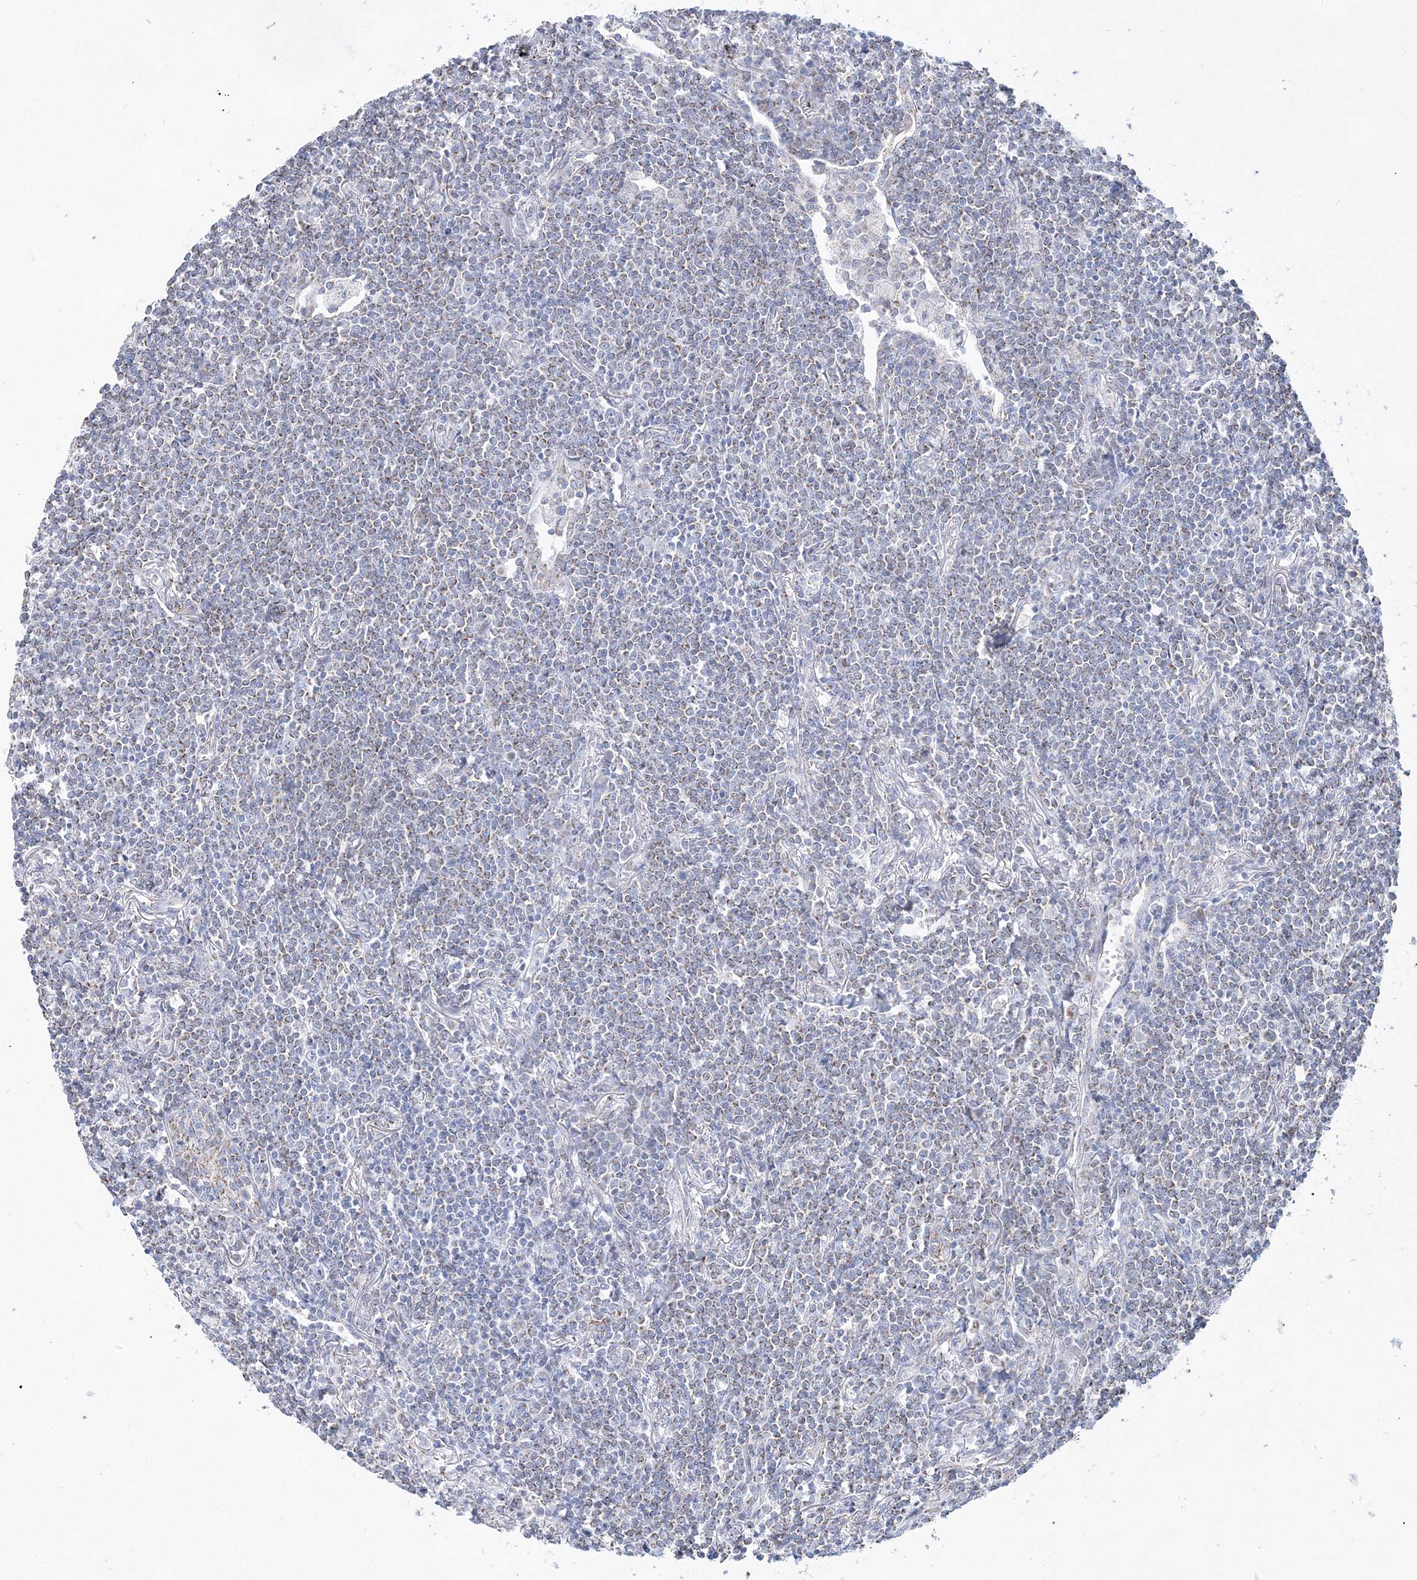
{"staining": {"intensity": "negative", "quantity": "none", "location": "none"}, "tissue": "lymphoma", "cell_type": "Tumor cells", "image_type": "cancer", "snomed": [{"axis": "morphology", "description": "Malignant lymphoma, non-Hodgkin's type, Low grade"}, {"axis": "topography", "description": "Lung"}], "caption": "The photomicrograph shows no staining of tumor cells in low-grade malignant lymphoma, non-Hodgkin's type.", "gene": "HIBCH", "patient": {"sex": "female", "age": 71}}